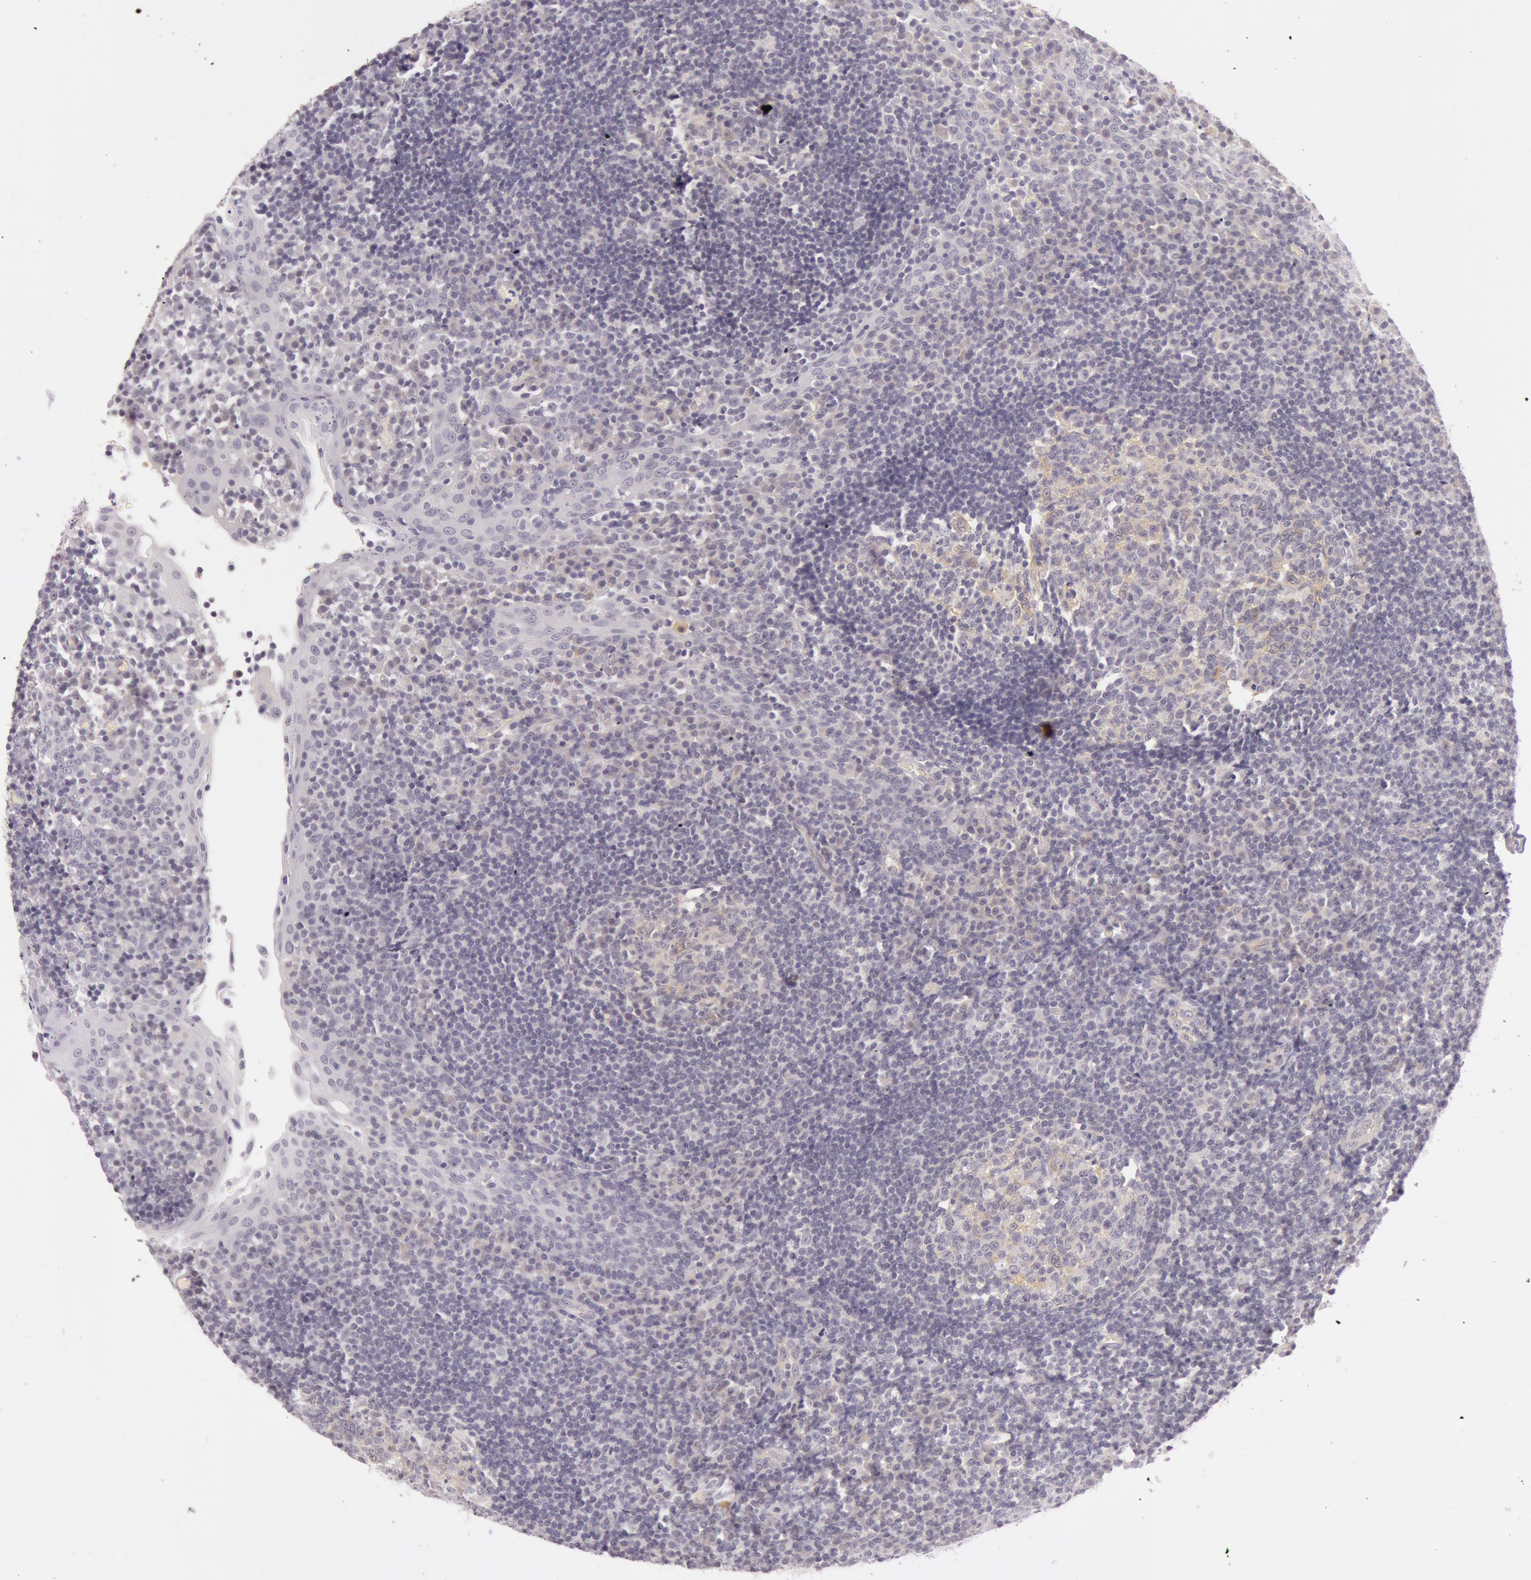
{"staining": {"intensity": "negative", "quantity": "none", "location": "none"}, "tissue": "tonsil", "cell_type": "Germinal center cells", "image_type": "normal", "snomed": [{"axis": "morphology", "description": "Normal tissue, NOS"}, {"axis": "topography", "description": "Tonsil"}], "caption": "The image shows no staining of germinal center cells in normal tonsil.", "gene": "RBMY1A1", "patient": {"sex": "female", "age": 40}}